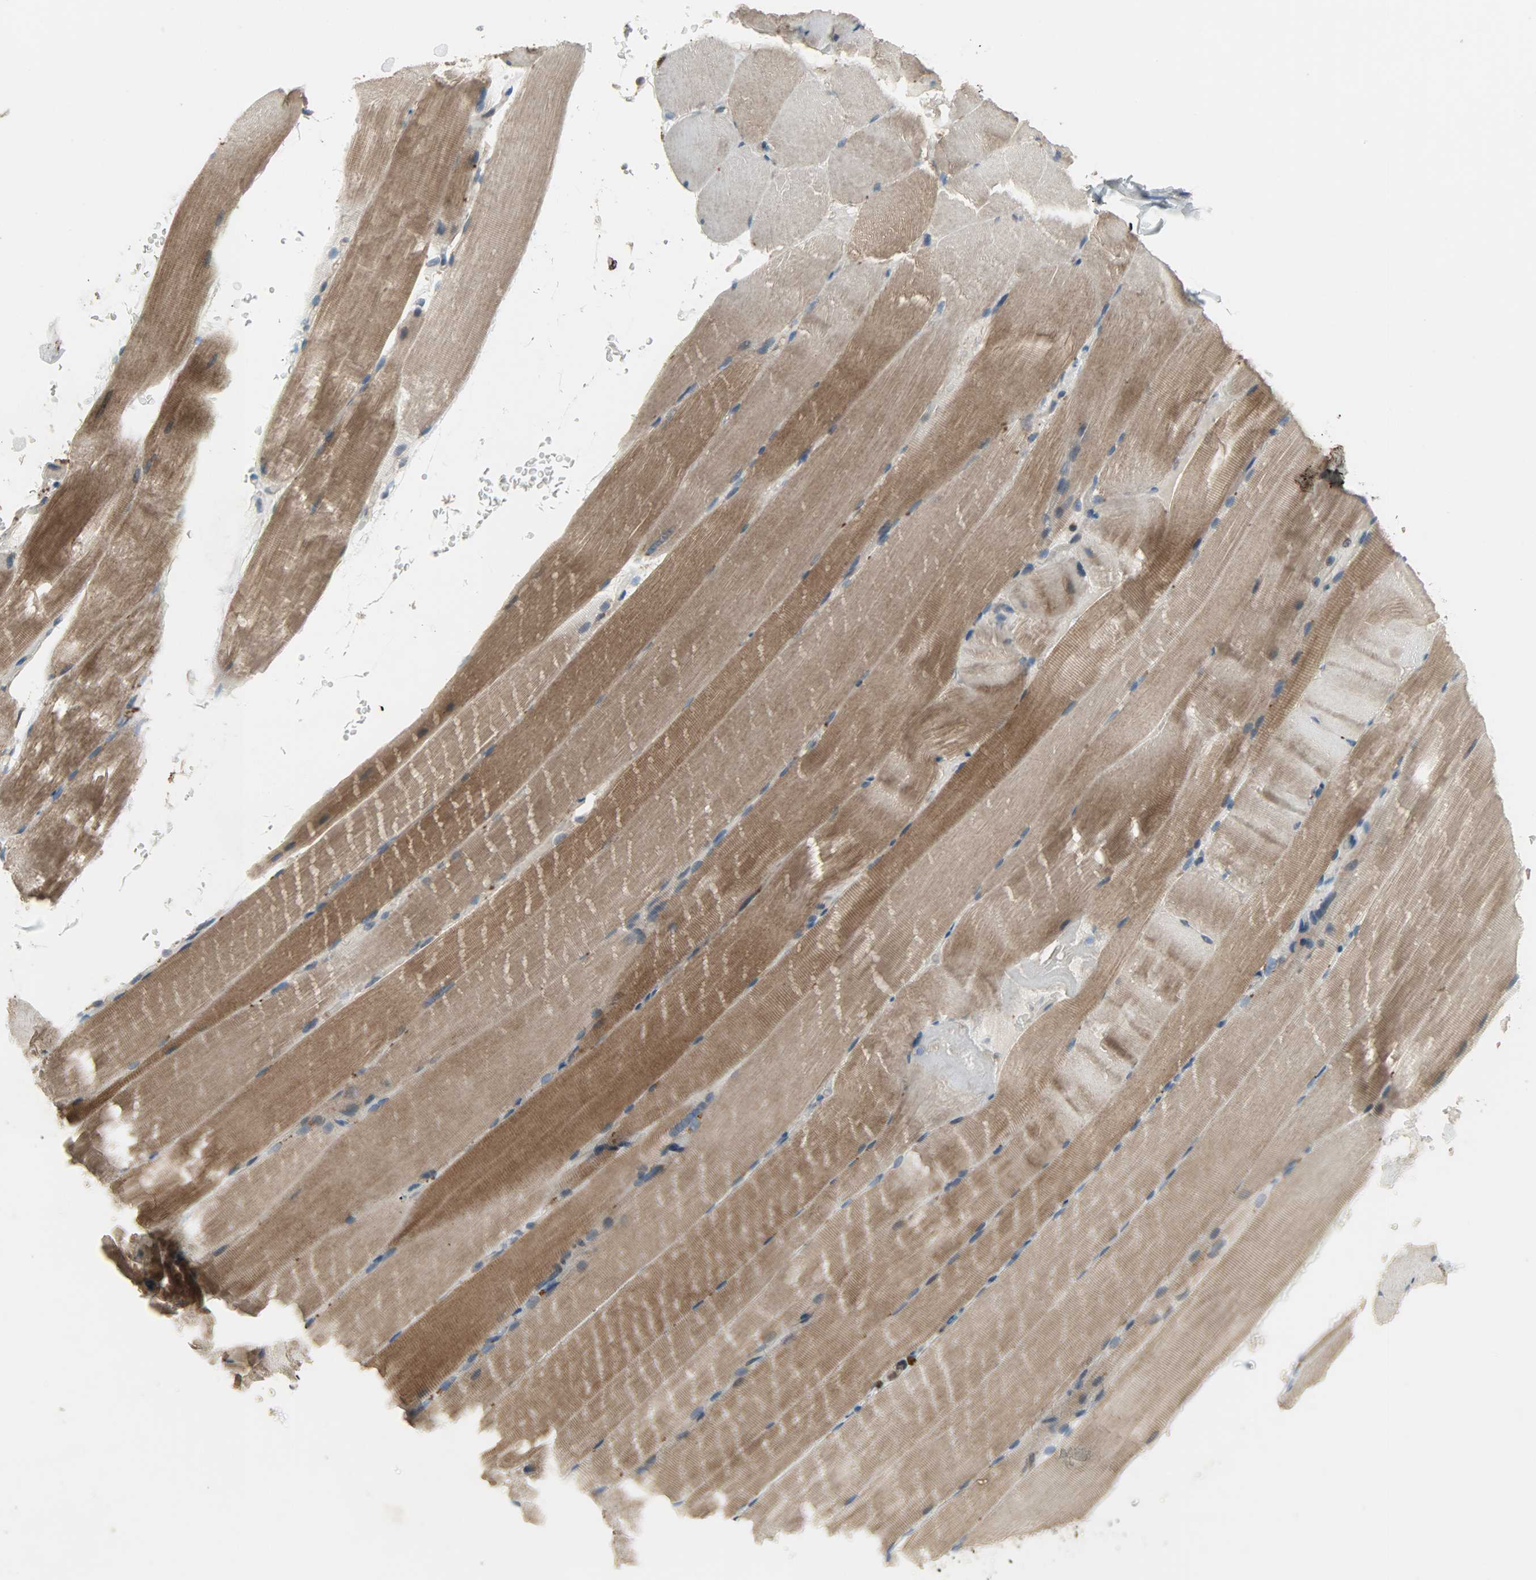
{"staining": {"intensity": "strong", "quantity": ">75%", "location": "cytoplasmic/membranous"}, "tissue": "skeletal muscle", "cell_type": "Myocytes", "image_type": "normal", "snomed": [{"axis": "morphology", "description": "Normal tissue, NOS"}, {"axis": "topography", "description": "Skeletal muscle"}, {"axis": "topography", "description": "Parathyroid gland"}], "caption": "Immunohistochemical staining of benign human skeletal muscle demonstrates >75% levels of strong cytoplasmic/membranous protein positivity in approximately >75% of myocytes. The staining was performed using DAB (3,3'-diaminobenzidine), with brown indicating positive protein expression. Nuclei are stained blue with hematoxylin.", "gene": "AMT", "patient": {"sex": "female", "age": 37}}